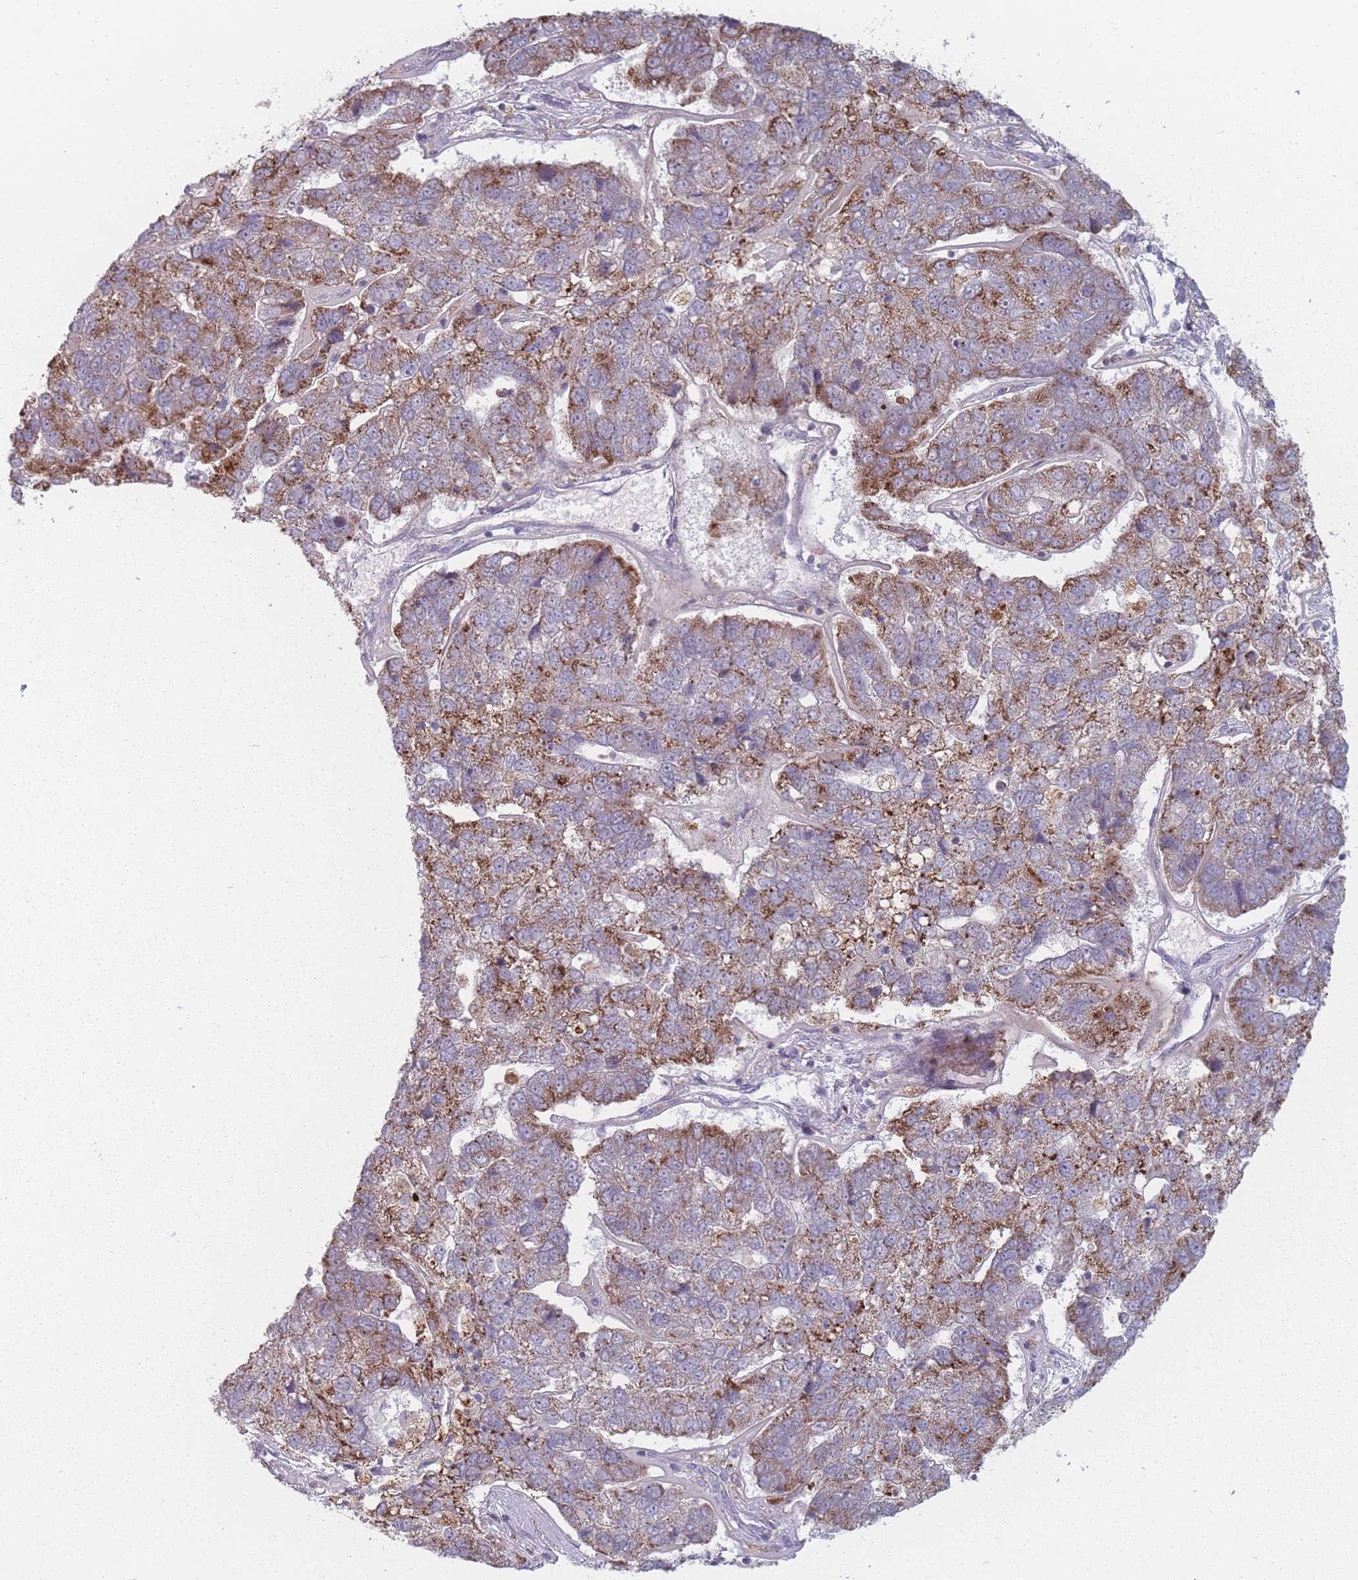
{"staining": {"intensity": "moderate", "quantity": "25%-75%", "location": "cytoplasmic/membranous"}, "tissue": "pancreatic cancer", "cell_type": "Tumor cells", "image_type": "cancer", "snomed": [{"axis": "morphology", "description": "Adenocarcinoma, NOS"}, {"axis": "topography", "description": "Pancreas"}], "caption": "A histopathology image showing moderate cytoplasmic/membranous staining in approximately 25%-75% of tumor cells in pancreatic cancer (adenocarcinoma), as visualized by brown immunohistochemical staining.", "gene": "PEX11B", "patient": {"sex": "female", "age": 61}}